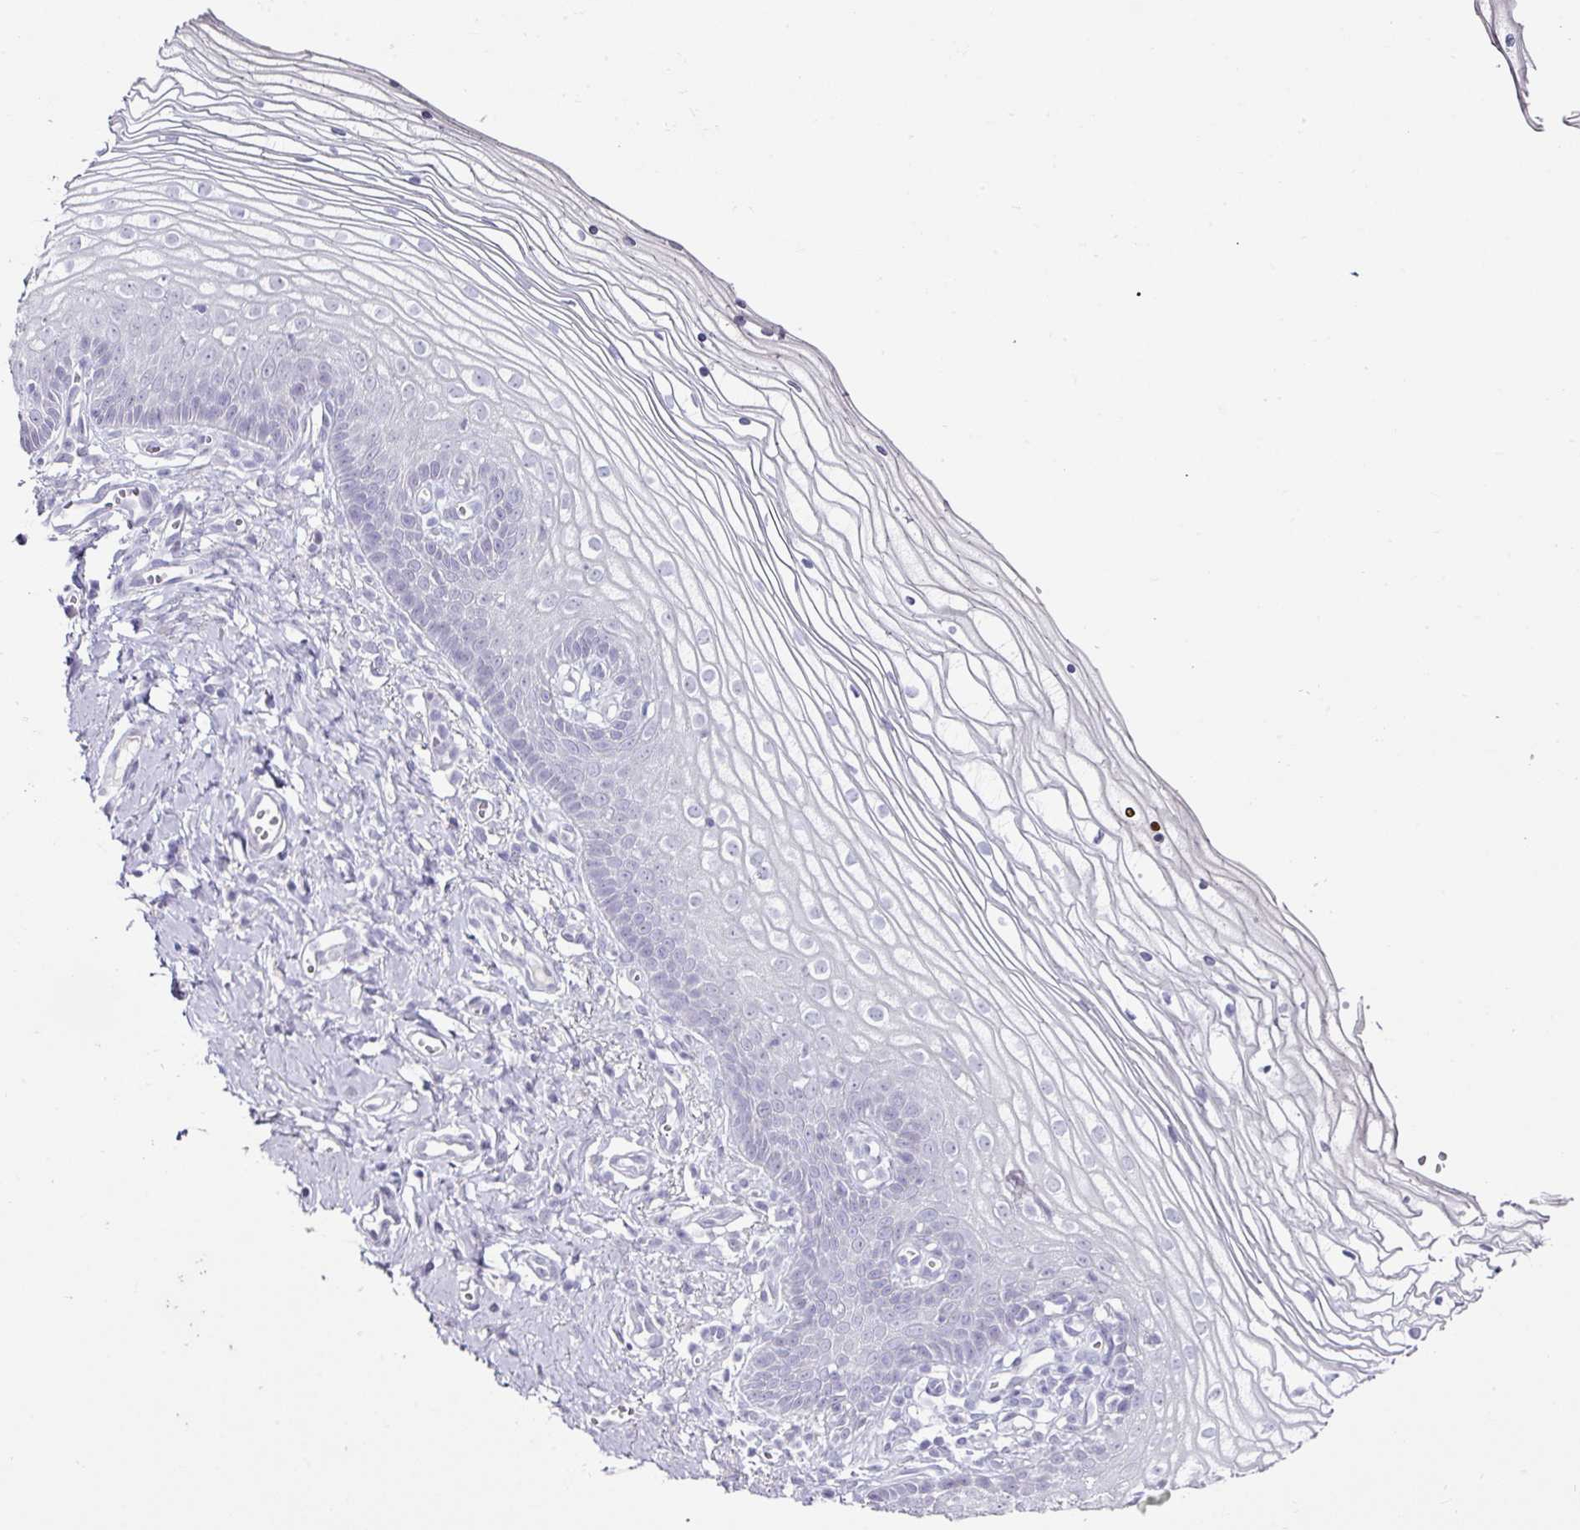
{"staining": {"intensity": "negative", "quantity": "none", "location": "none"}, "tissue": "vagina", "cell_type": "Squamous epithelial cells", "image_type": "normal", "snomed": [{"axis": "morphology", "description": "Normal tissue, NOS"}, {"axis": "topography", "description": "Vagina"}], "caption": "Squamous epithelial cells are negative for brown protein staining in unremarkable vagina. Brightfield microscopy of immunohistochemistry (IHC) stained with DAB (3,3'-diaminobenzidine) (brown) and hematoxylin (blue), captured at high magnification.", "gene": "TRA2A", "patient": {"sex": "female", "age": 56}}